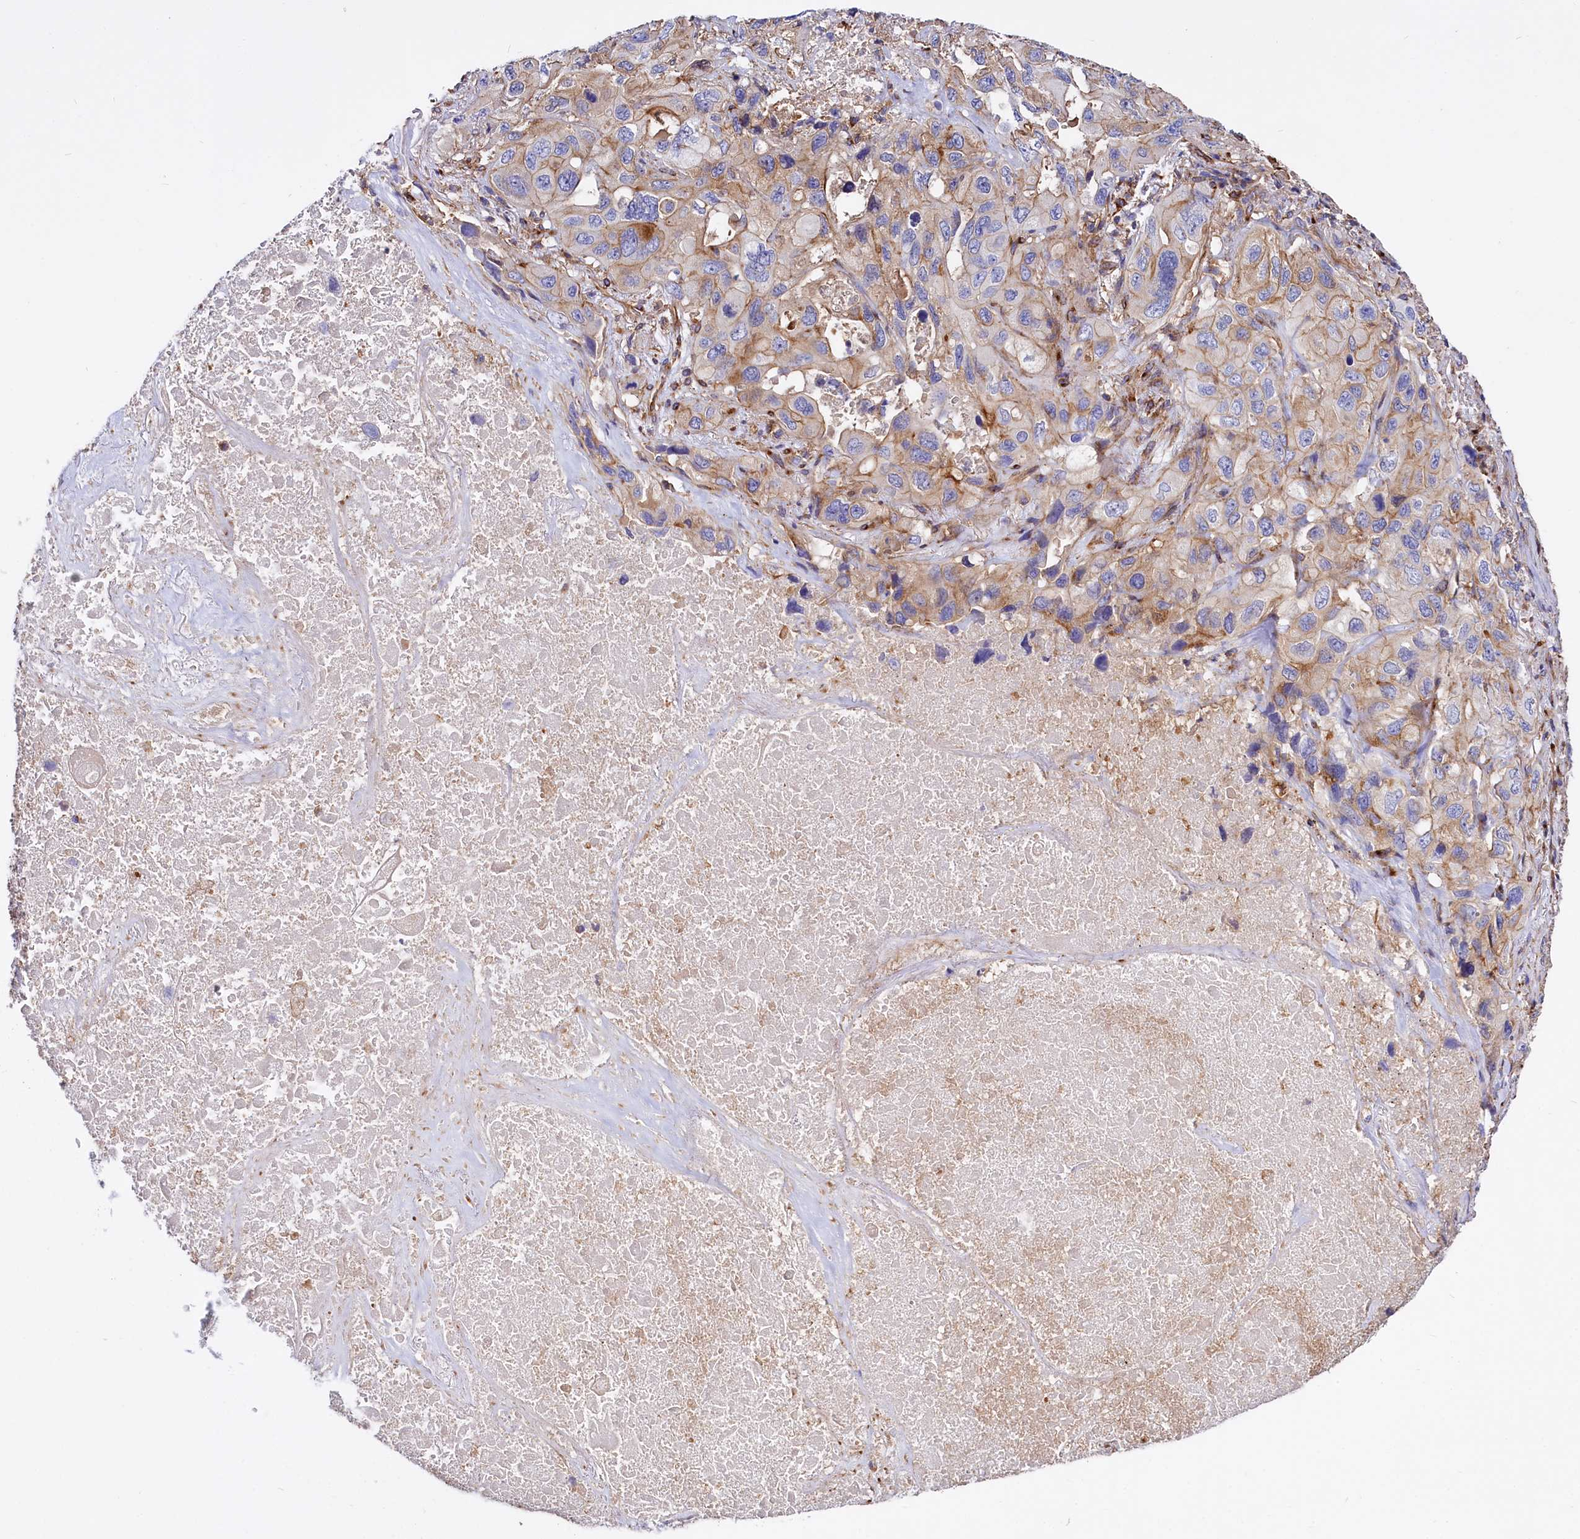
{"staining": {"intensity": "moderate", "quantity": "25%-75%", "location": "cytoplasmic/membranous"}, "tissue": "lung cancer", "cell_type": "Tumor cells", "image_type": "cancer", "snomed": [{"axis": "morphology", "description": "Squamous cell carcinoma, NOS"}, {"axis": "topography", "description": "Lung"}], "caption": "Immunohistochemical staining of lung cancer (squamous cell carcinoma) demonstrates medium levels of moderate cytoplasmic/membranous protein staining in about 25%-75% of tumor cells.", "gene": "ANO6", "patient": {"sex": "female", "age": 73}}